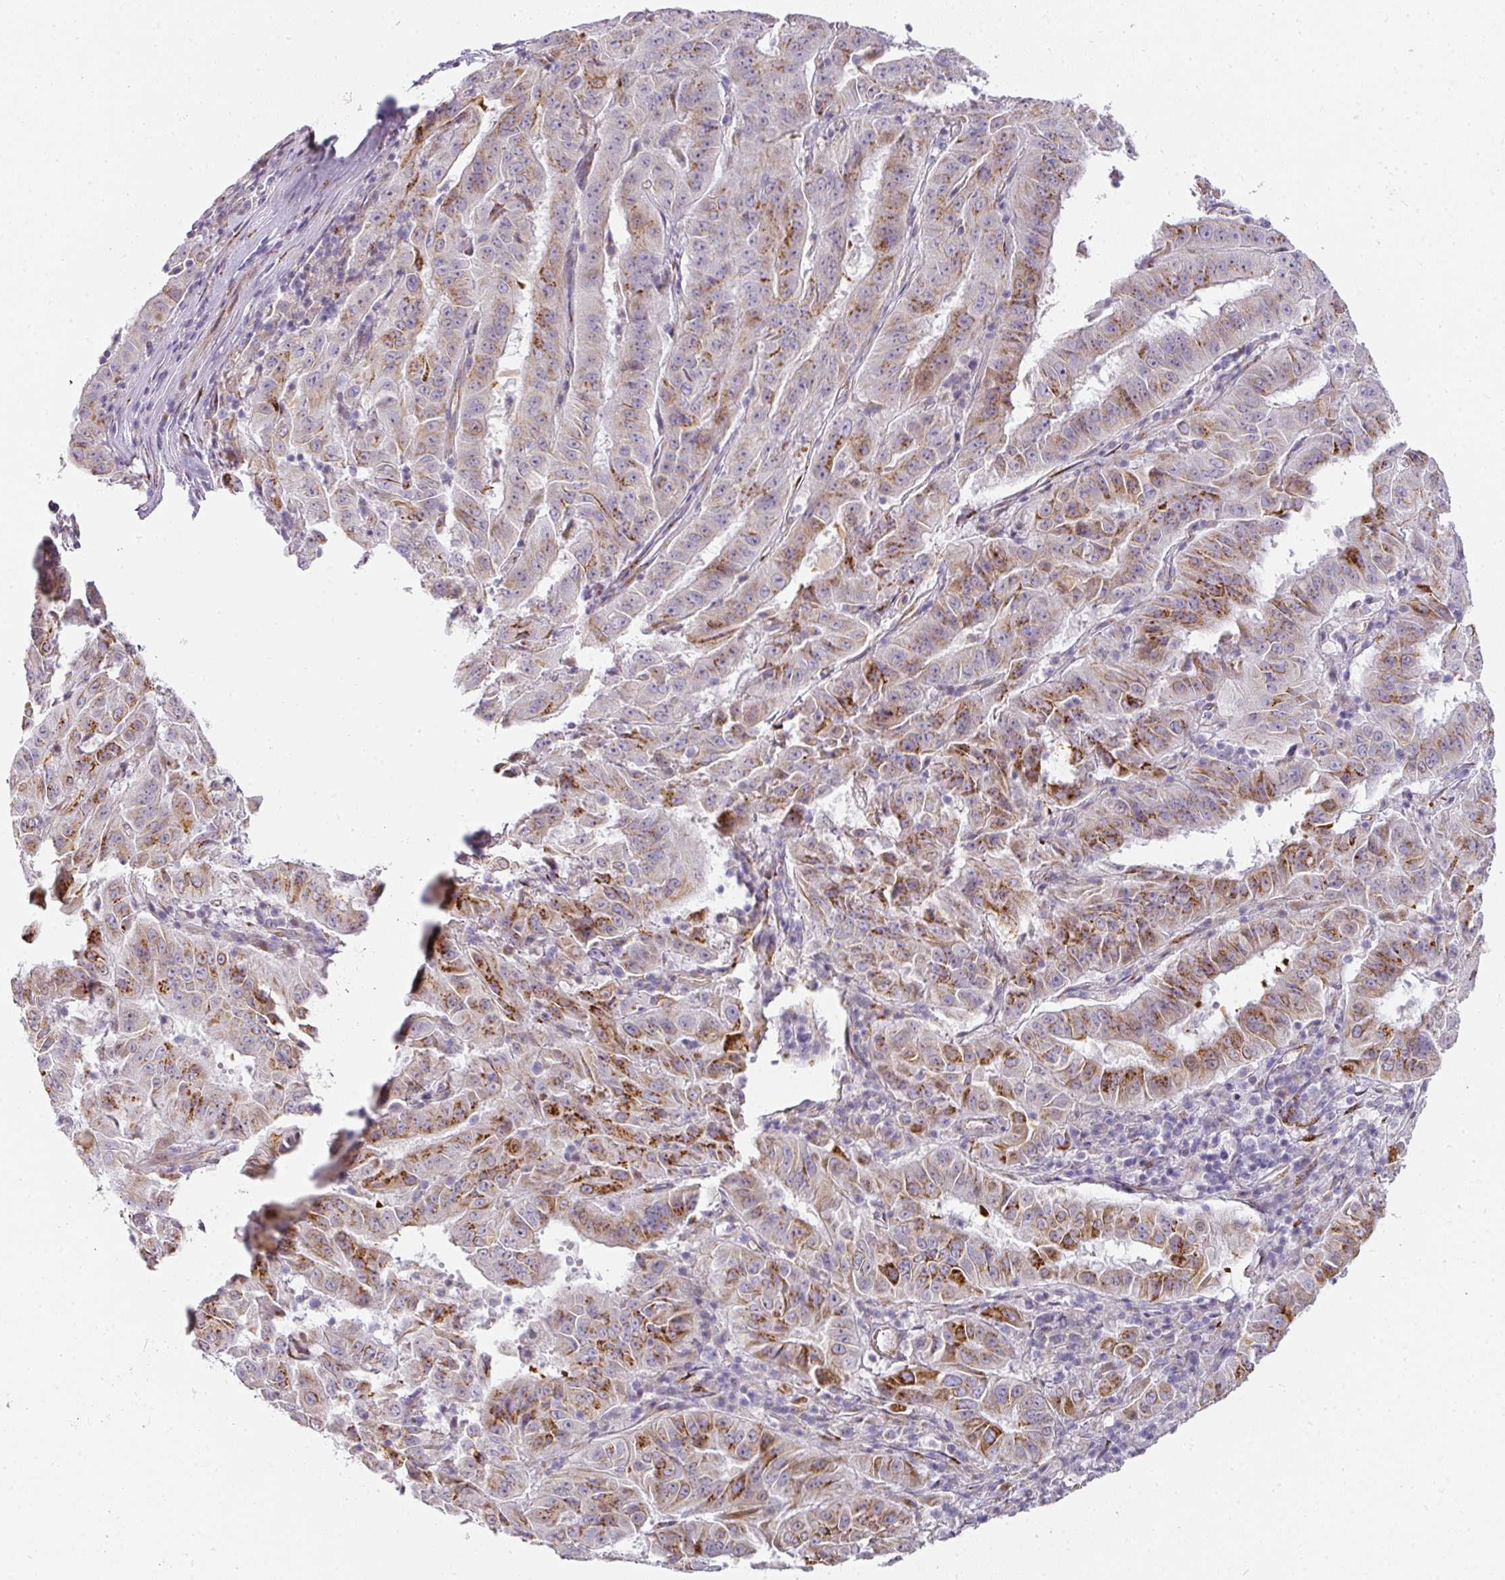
{"staining": {"intensity": "moderate", "quantity": "25%-75%", "location": "cytoplasmic/membranous"}, "tissue": "pancreatic cancer", "cell_type": "Tumor cells", "image_type": "cancer", "snomed": [{"axis": "morphology", "description": "Adenocarcinoma, NOS"}, {"axis": "topography", "description": "Pancreas"}], "caption": "Moderate cytoplasmic/membranous staining for a protein is present in approximately 25%-75% of tumor cells of pancreatic cancer using immunohistochemistry (IHC).", "gene": "ATP8B2", "patient": {"sex": "male", "age": 63}}